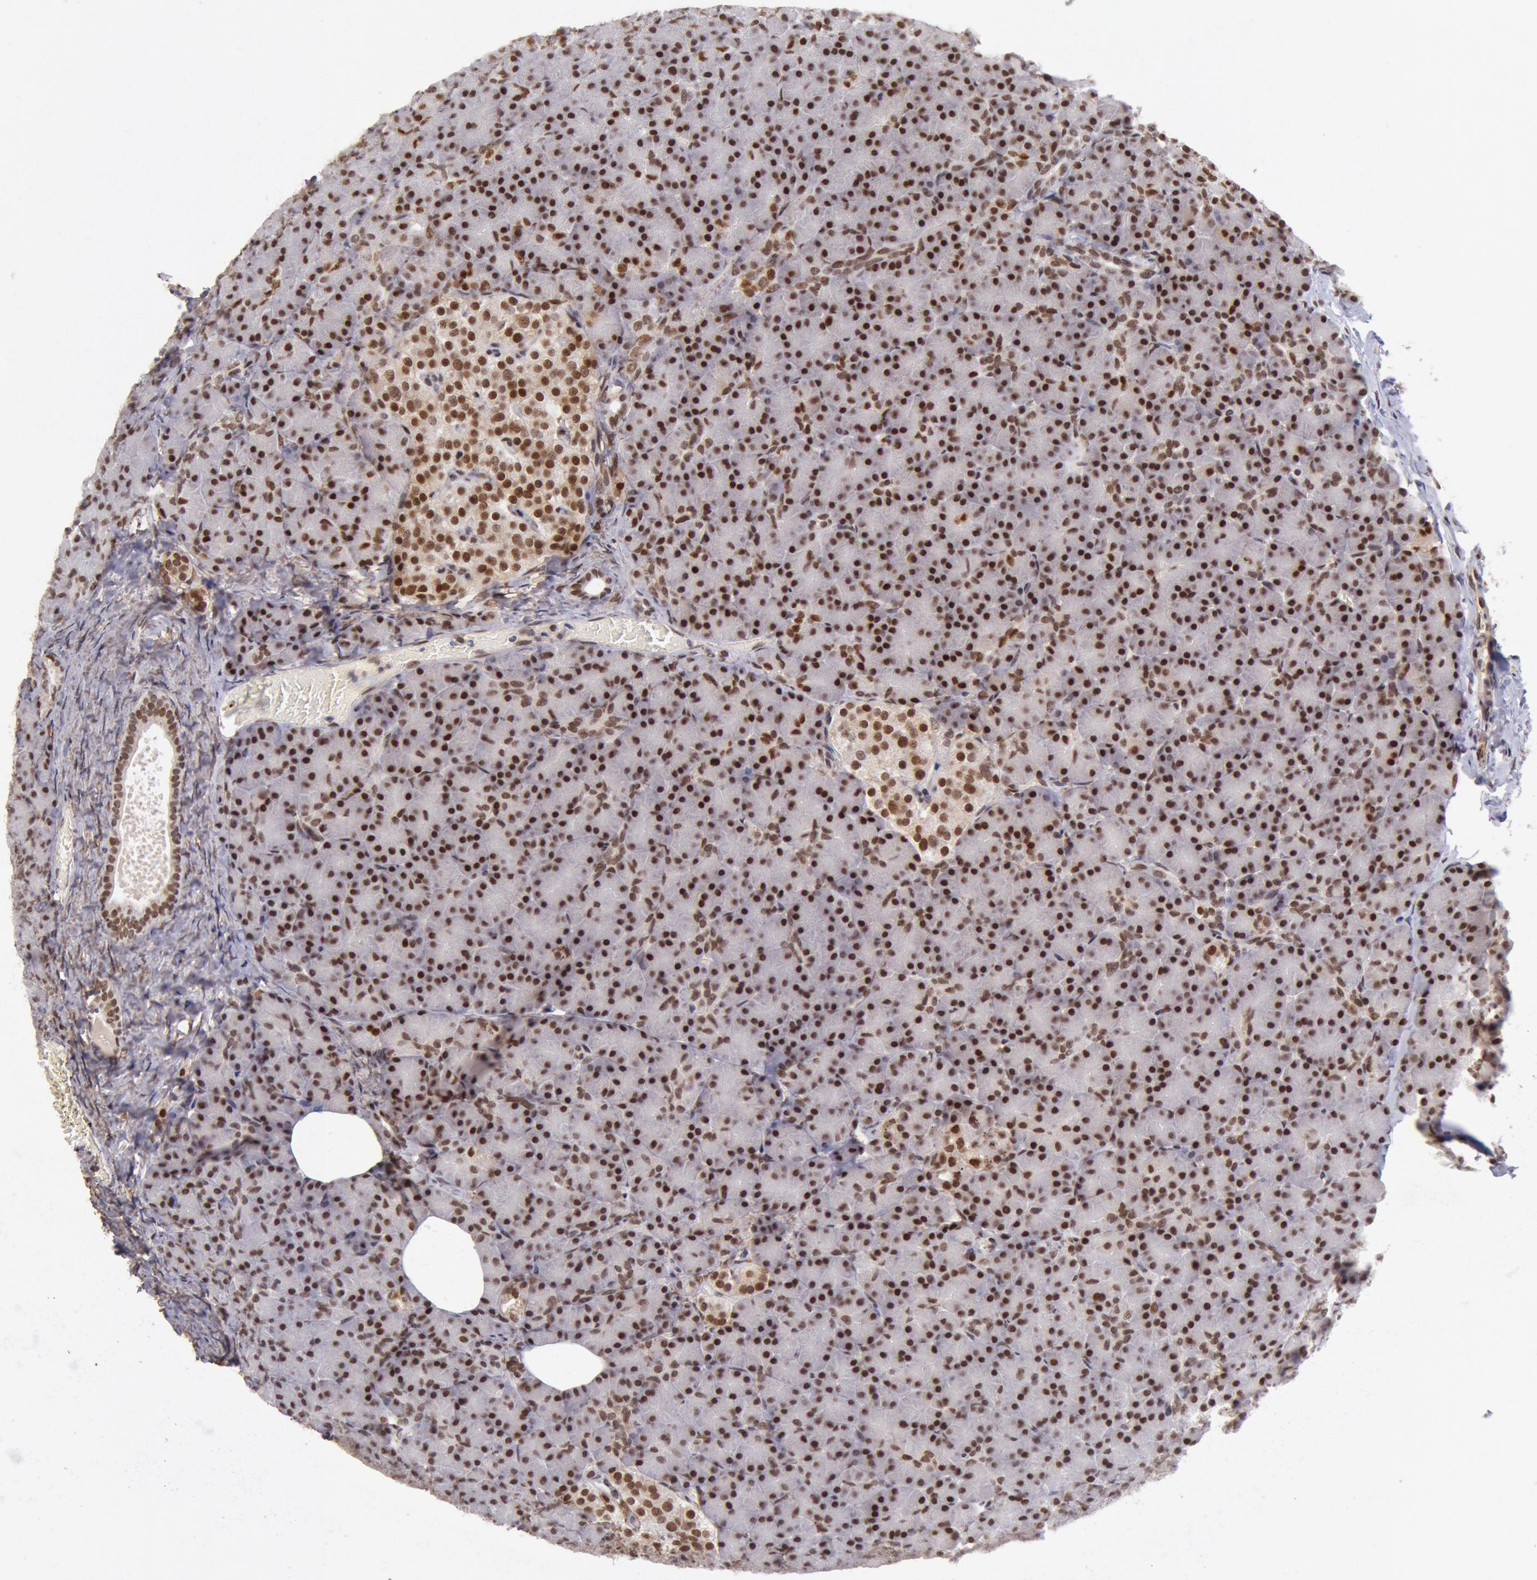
{"staining": {"intensity": "strong", "quantity": ">75%", "location": "nuclear"}, "tissue": "pancreas", "cell_type": "Exocrine glandular cells", "image_type": "normal", "snomed": [{"axis": "morphology", "description": "Normal tissue, NOS"}, {"axis": "topography", "description": "Pancreas"}], "caption": "Human pancreas stained with a brown dye shows strong nuclear positive positivity in approximately >75% of exocrine glandular cells.", "gene": "CDKN2B", "patient": {"sex": "female", "age": 43}}